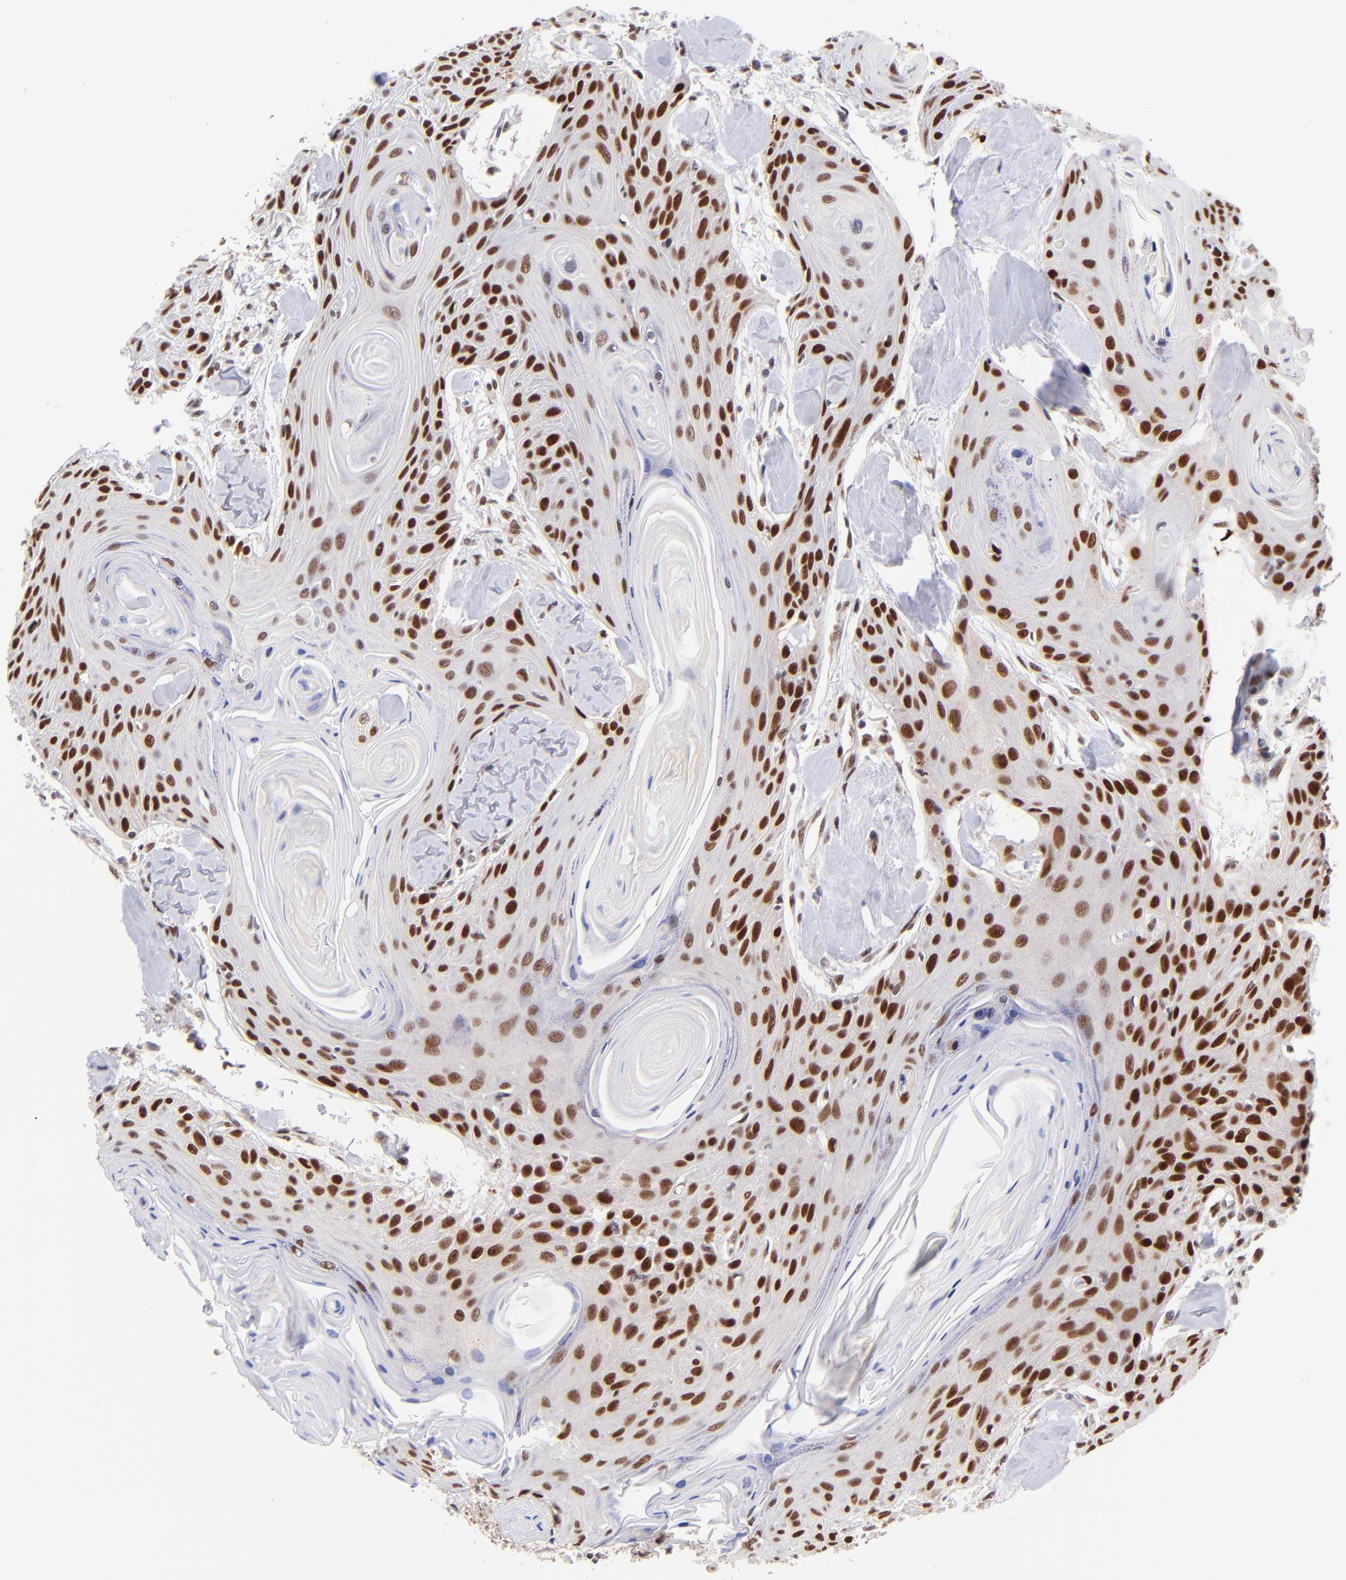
{"staining": {"intensity": "strong", "quantity": ">75%", "location": "nuclear"}, "tissue": "head and neck cancer", "cell_type": "Tumor cells", "image_type": "cancer", "snomed": [{"axis": "morphology", "description": "Squamous cell carcinoma, NOS"}, {"axis": "morphology", "description": "Squamous cell carcinoma, metastatic, NOS"}, {"axis": "topography", "description": "Lymph node"}, {"axis": "topography", "description": "Salivary gland"}, {"axis": "topography", "description": "Head-Neck"}], "caption": "Tumor cells reveal strong nuclear positivity in about >75% of cells in head and neck squamous cell carcinoma.", "gene": "MIDEAS", "patient": {"sex": "female", "age": 74}}